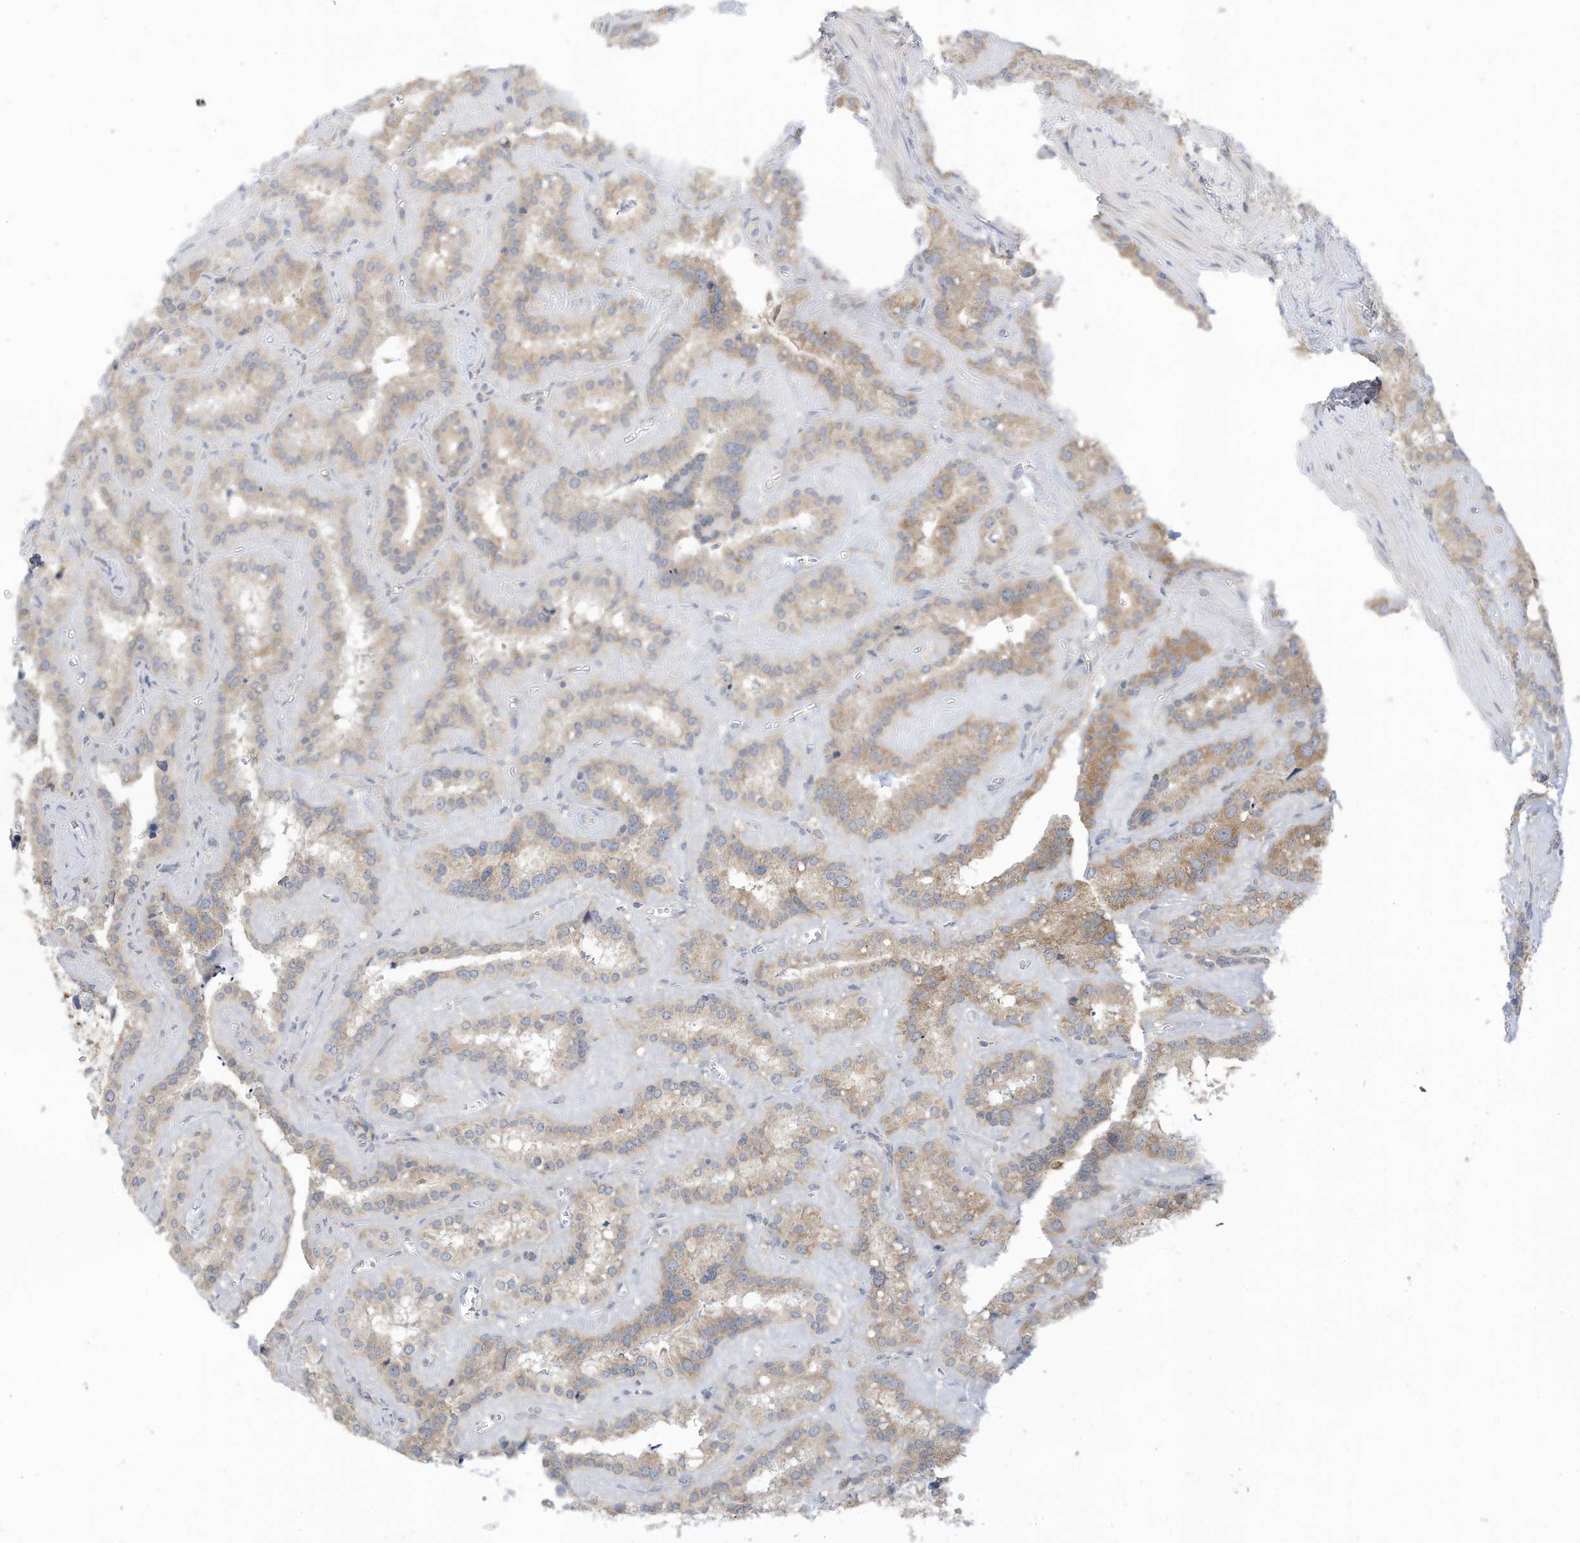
{"staining": {"intensity": "weak", "quantity": "25%-75%", "location": "cytoplasmic/membranous"}, "tissue": "seminal vesicle", "cell_type": "Glandular cells", "image_type": "normal", "snomed": [{"axis": "morphology", "description": "Normal tissue, NOS"}, {"axis": "topography", "description": "Prostate"}, {"axis": "topography", "description": "Seminal veicle"}], "caption": "Immunohistochemical staining of normal seminal vesicle reveals weak cytoplasmic/membranous protein expression in about 25%-75% of glandular cells. The protein of interest is stained brown, and the nuclei are stained in blue (DAB (3,3'-diaminobenzidine) IHC with brightfield microscopy, high magnification).", "gene": "LRRN2", "patient": {"sex": "male", "age": 59}}